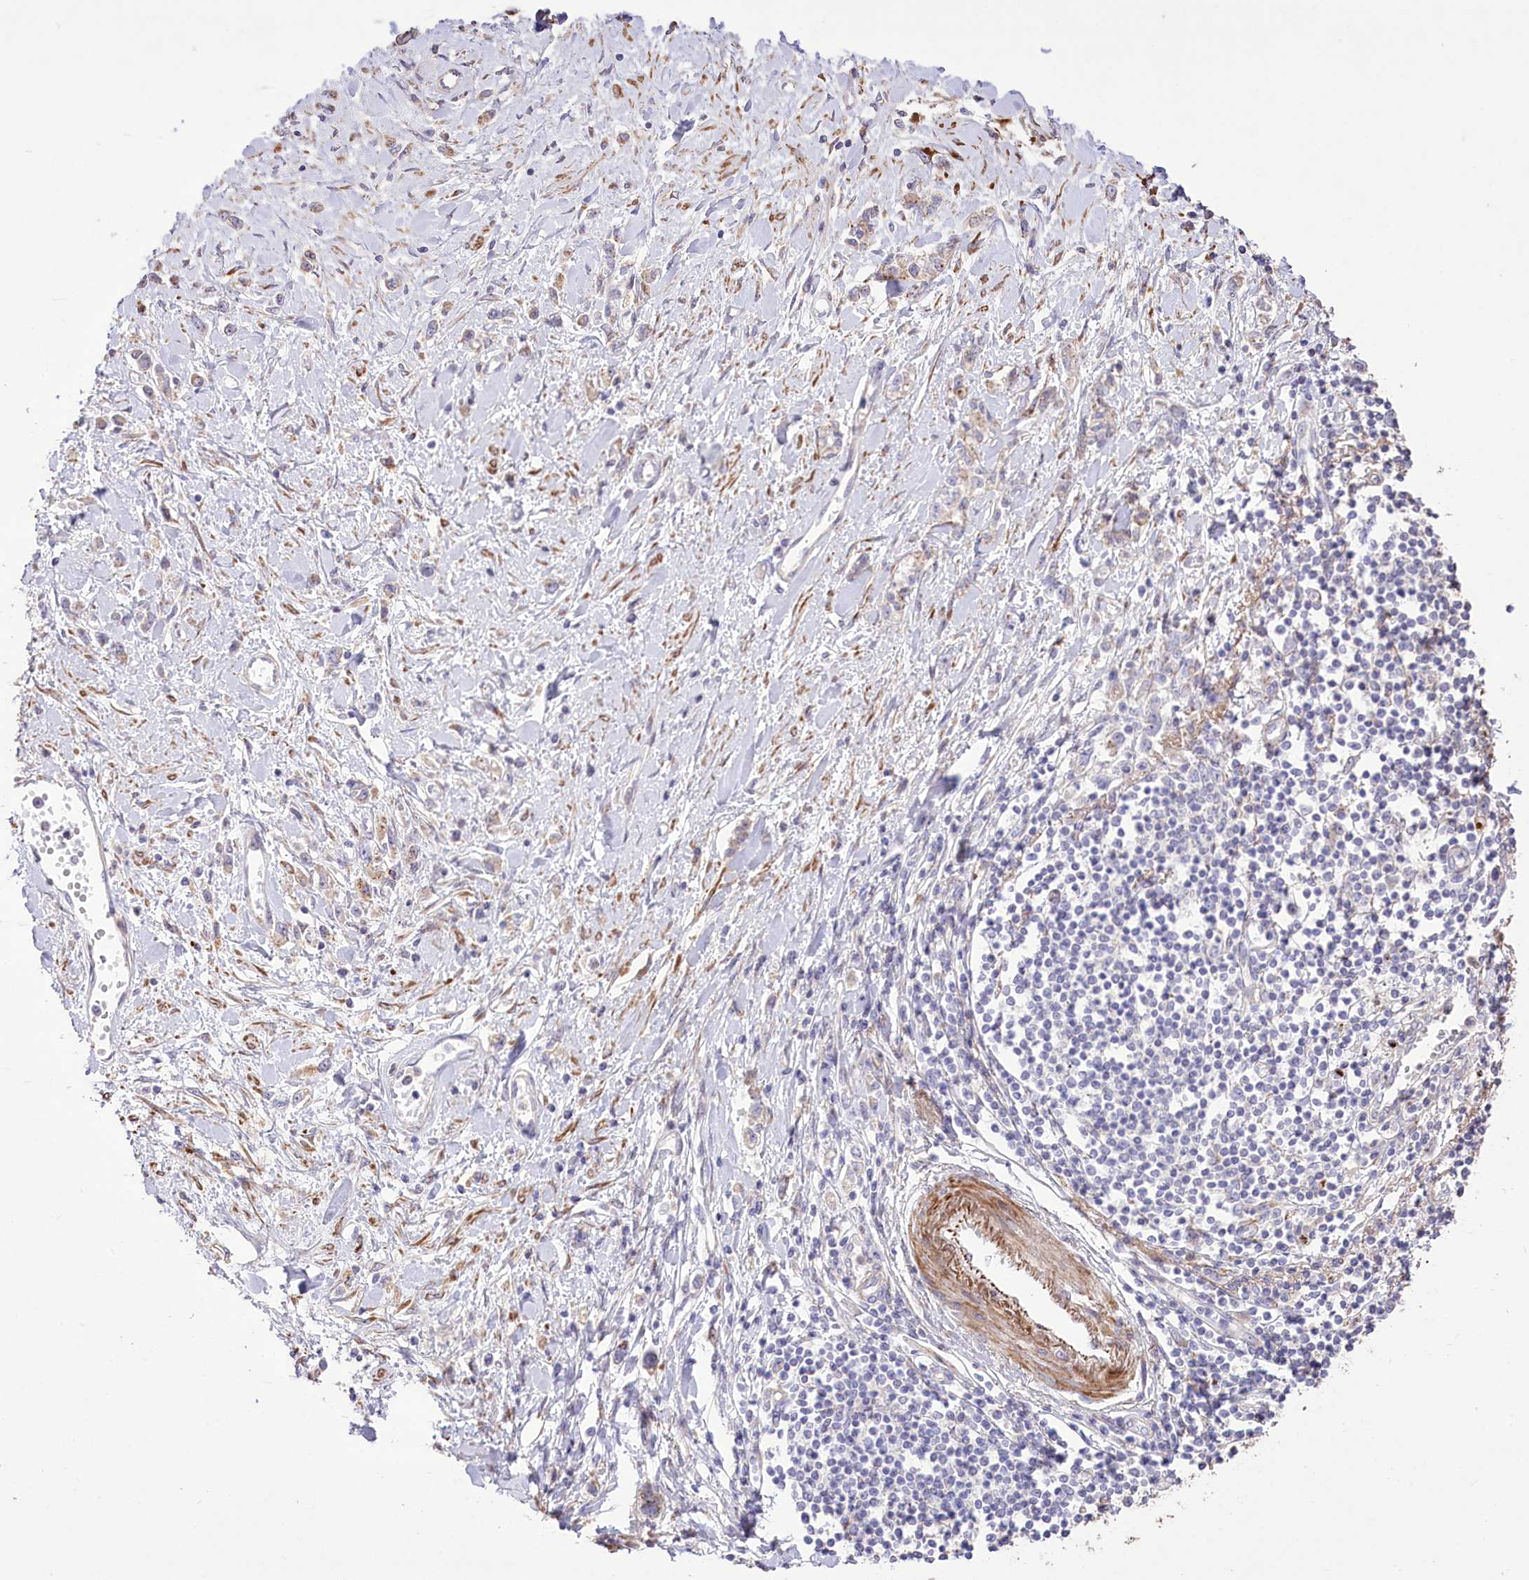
{"staining": {"intensity": "weak", "quantity": "<25%", "location": "cytoplasmic/membranous"}, "tissue": "stomach cancer", "cell_type": "Tumor cells", "image_type": "cancer", "snomed": [{"axis": "morphology", "description": "Adenocarcinoma, NOS"}, {"axis": "topography", "description": "Stomach"}], "caption": "This is a micrograph of IHC staining of stomach cancer (adenocarcinoma), which shows no expression in tumor cells. (Immunohistochemistry, brightfield microscopy, high magnification).", "gene": "RNF24", "patient": {"sex": "female", "age": 76}}